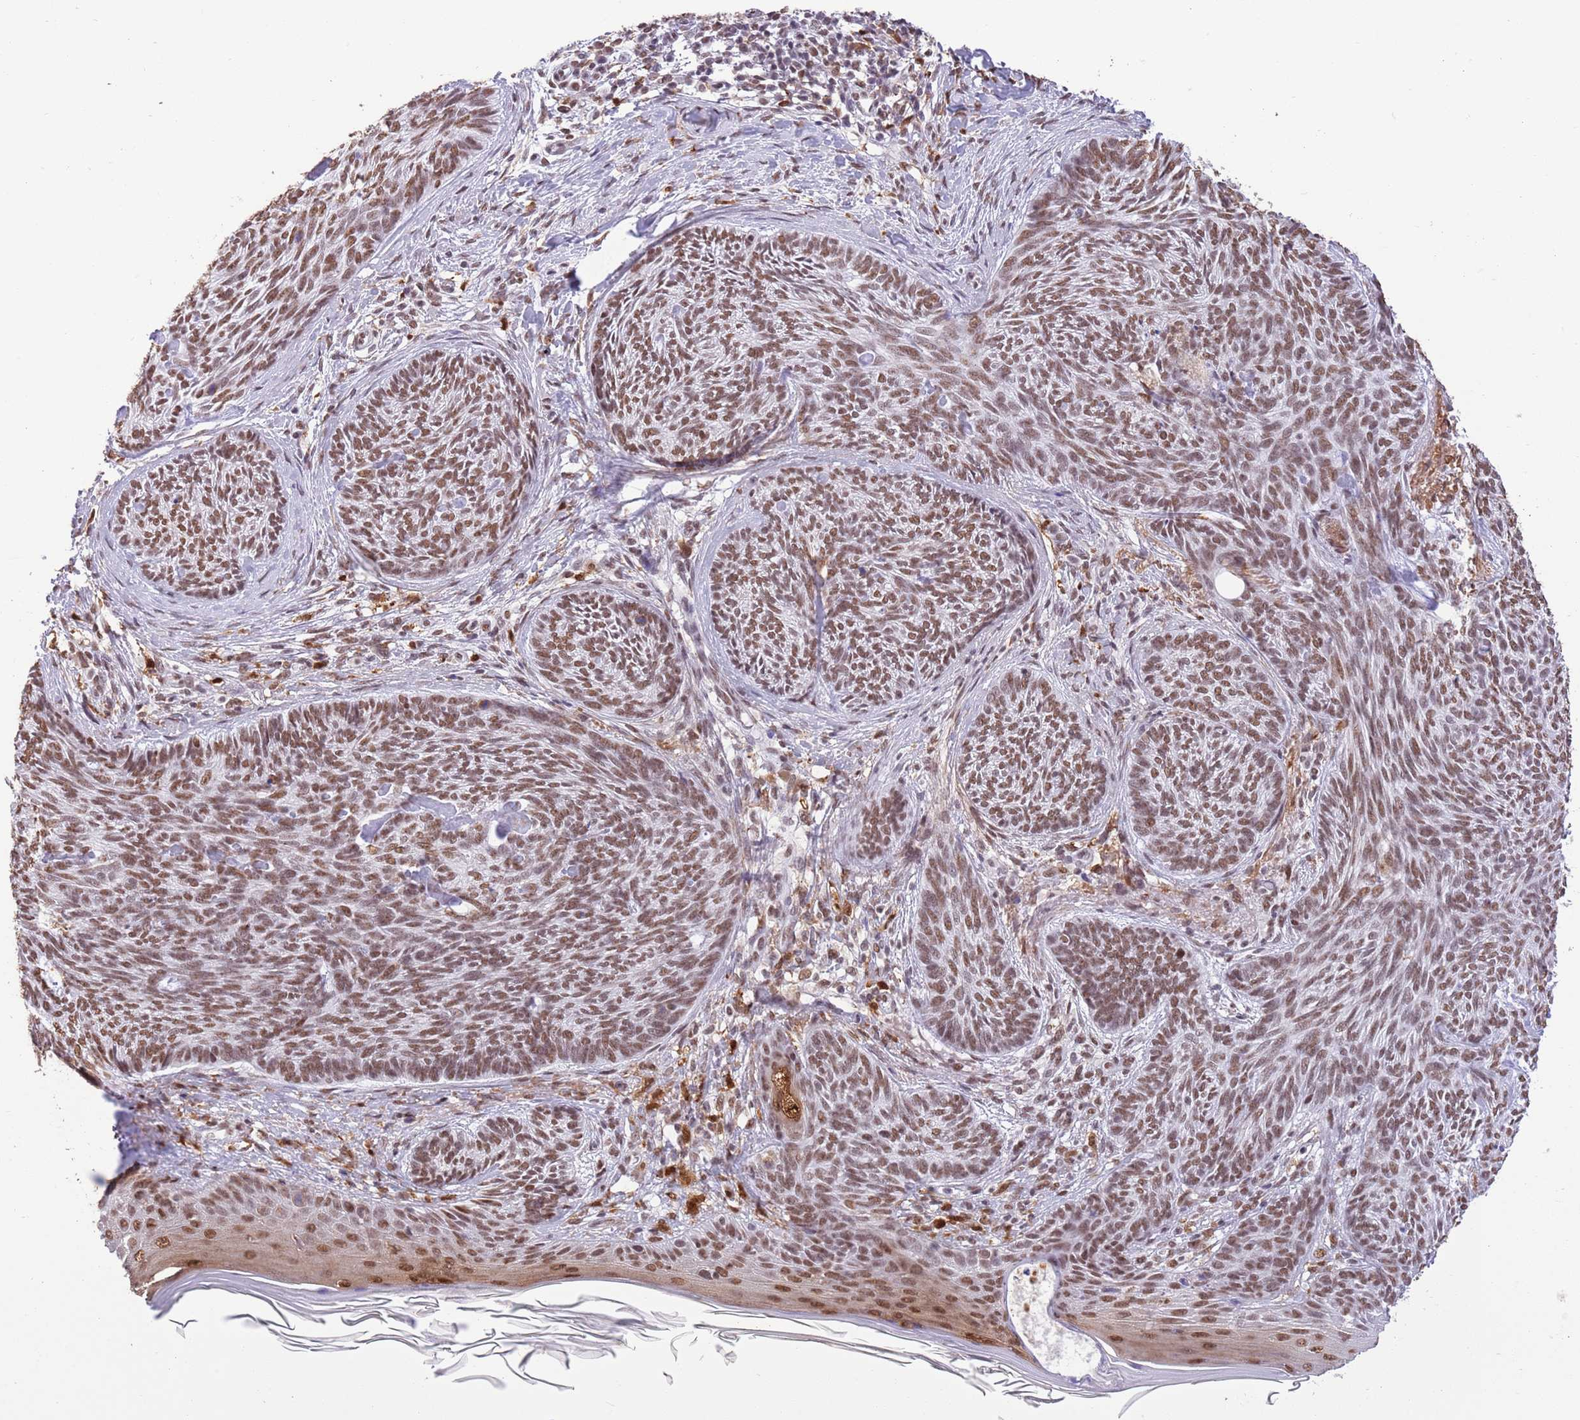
{"staining": {"intensity": "moderate", "quantity": ">75%", "location": "nuclear"}, "tissue": "skin cancer", "cell_type": "Tumor cells", "image_type": "cancer", "snomed": [{"axis": "morphology", "description": "Basal cell carcinoma"}, {"axis": "topography", "description": "Skin"}], "caption": "IHC histopathology image of human skin basal cell carcinoma stained for a protein (brown), which displays medium levels of moderate nuclear staining in approximately >75% of tumor cells.", "gene": "TRIM32", "patient": {"sex": "male", "age": 73}}